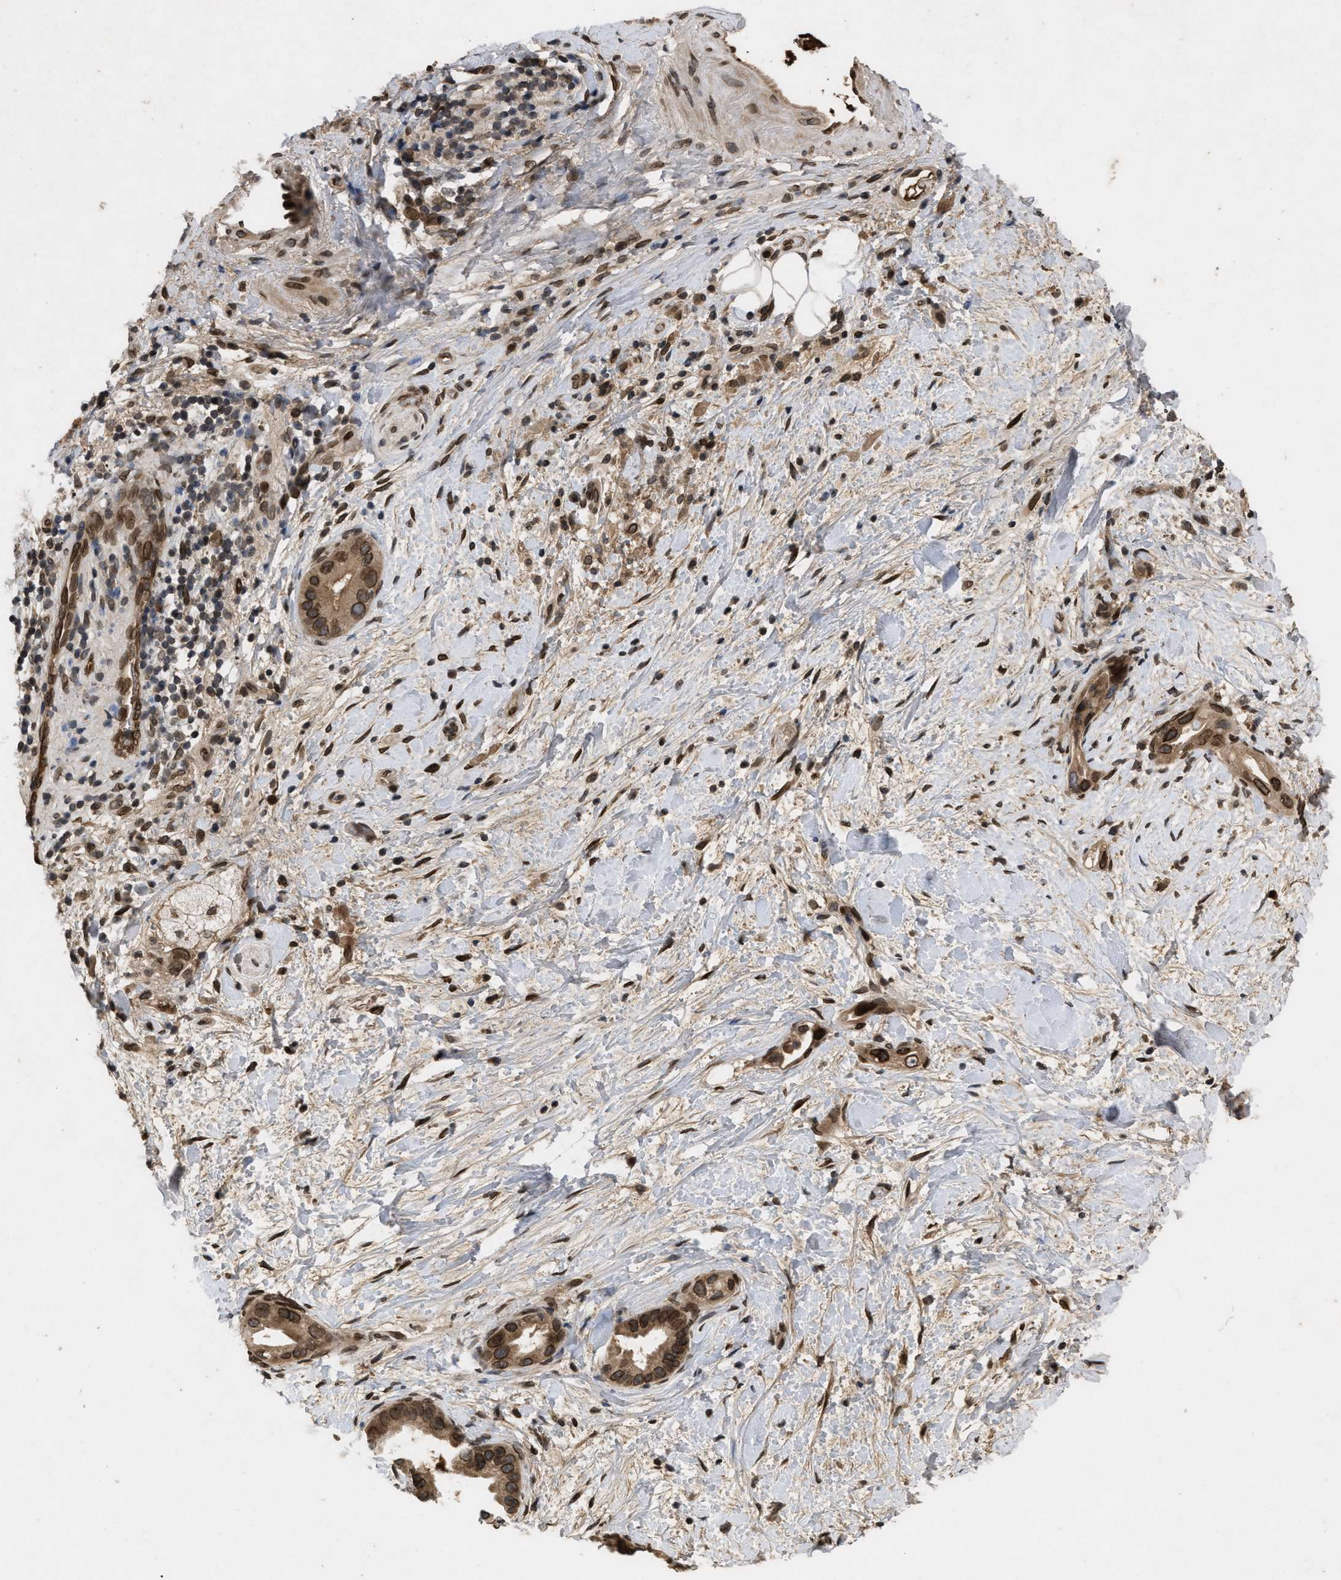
{"staining": {"intensity": "strong", "quantity": ">75%", "location": "cytoplasmic/membranous,nuclear"}, "tissue": "pancreatic cancer", "cell_type": "Tumor cells", "image_type": "cancer", "snomed": [{"axis": "morphology", "description": "Adenocarcinoma, NOS"}, {"axis": "topography", "description": "Pancreas"}], "caption": "Human pancreatic cancer (adenocarcinoma) stained for a protein (brown) exhibits strong cytoplasmic/membranous and nuclear positive expression in approximately >75% of tumor cells.", "gene": "CRY1", "patient": {"sex": "male", "age": 55}}